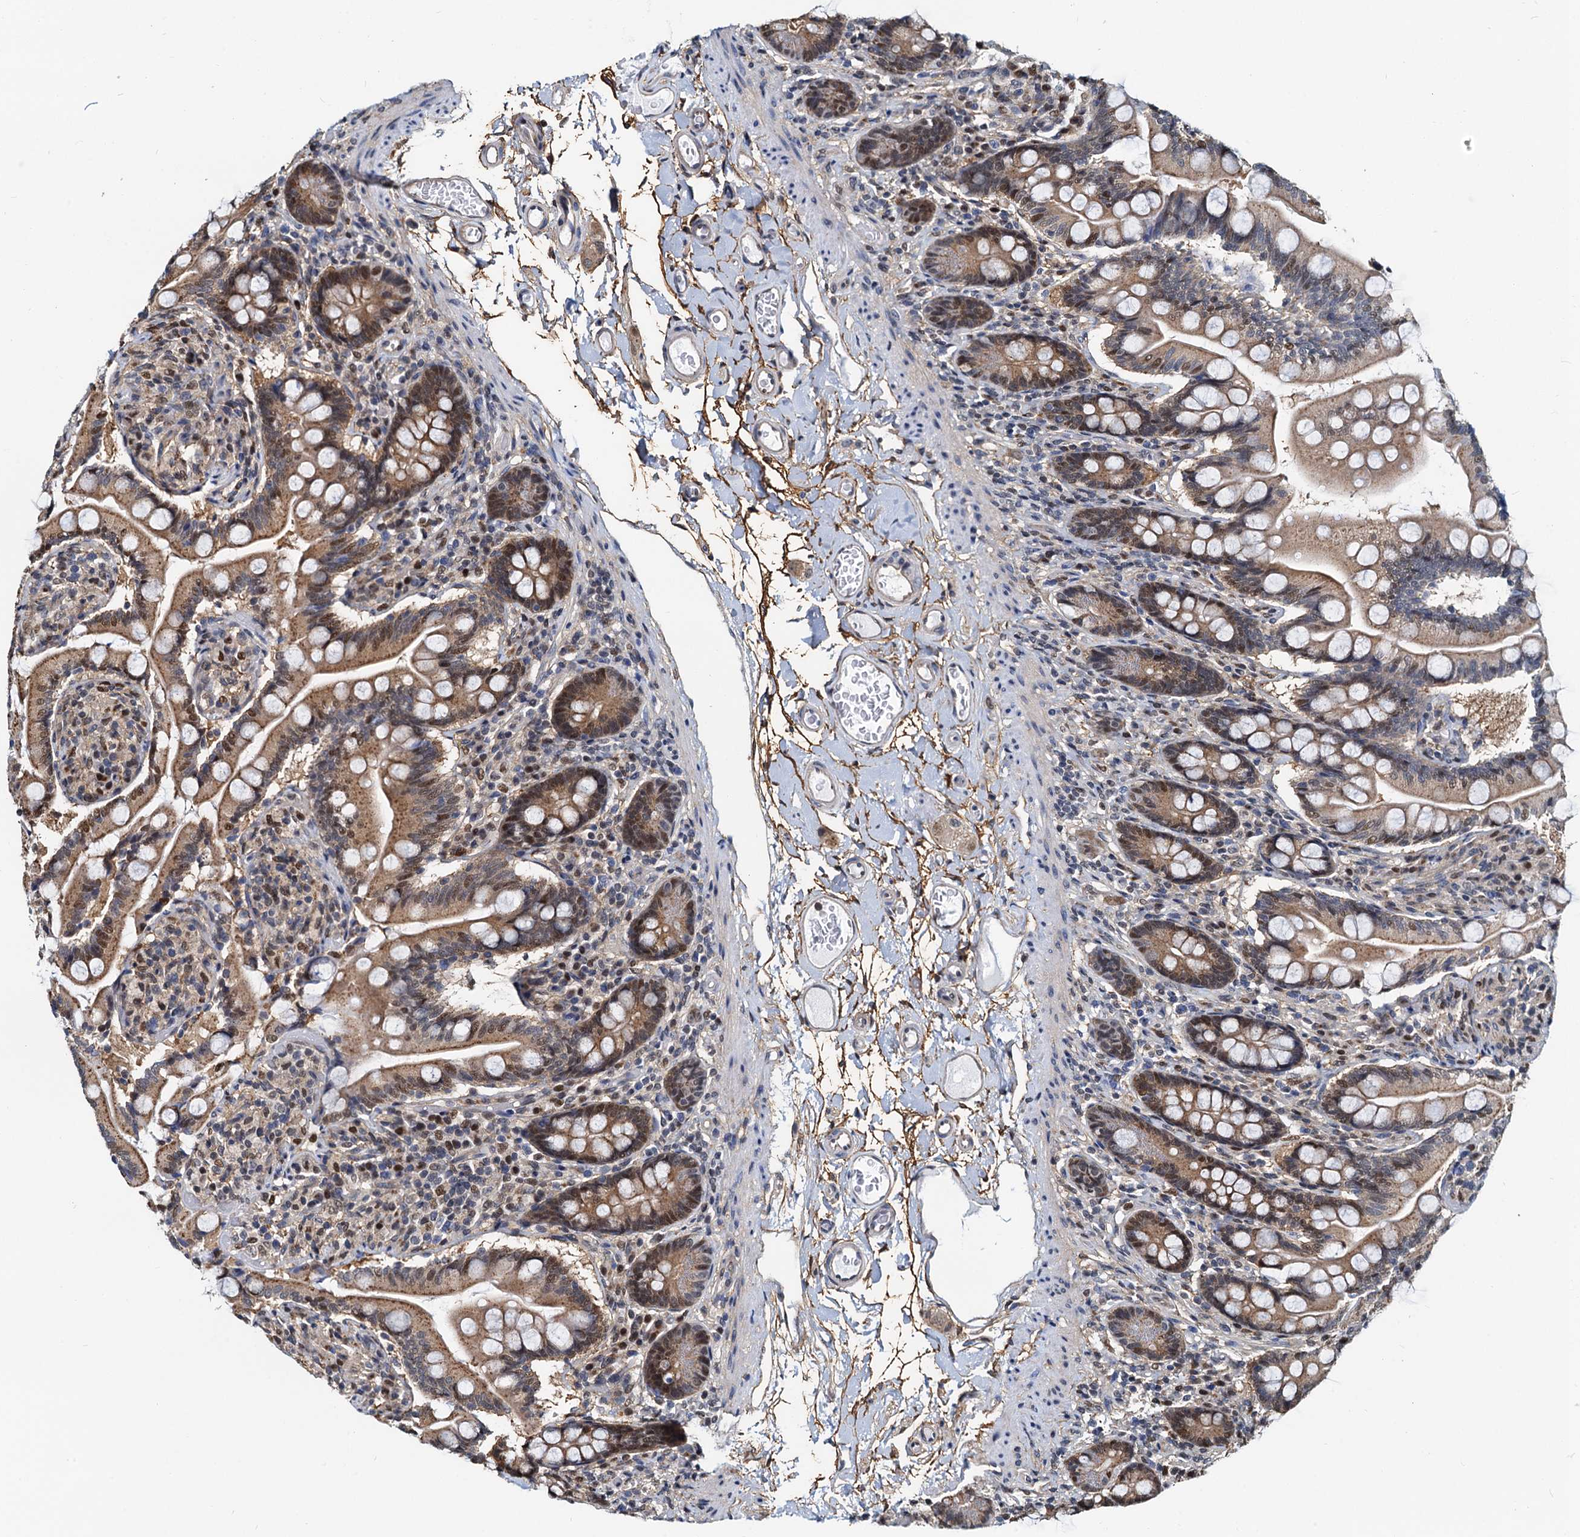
{"staining": {"intensity": "moderate", "quantity": "25%-75%", "location": "cytoplasmic/membranous,nuclear"}, "tissue": "small intestine", "cell_type": "Glandular cells", "image_type": "normal", "snomed": [{"axis": "morphology", "description": "Normal tissue, NOS"}, {"axis": "topography", "description": "Small intestine"}], "caption": "Immunohistochemistry (IHC) (DAB (3,3'-diaminobenzidine)) staining of benign small intestine exhibits moderate cytoplasmic/membranous,nuclear protein positivity in about 25%-75% of glandular cells. (DAB IHC with brightfield microscopy, high magnification).", "gene": "PTGES3", "patient": {"sex": "female", "age": 64}}